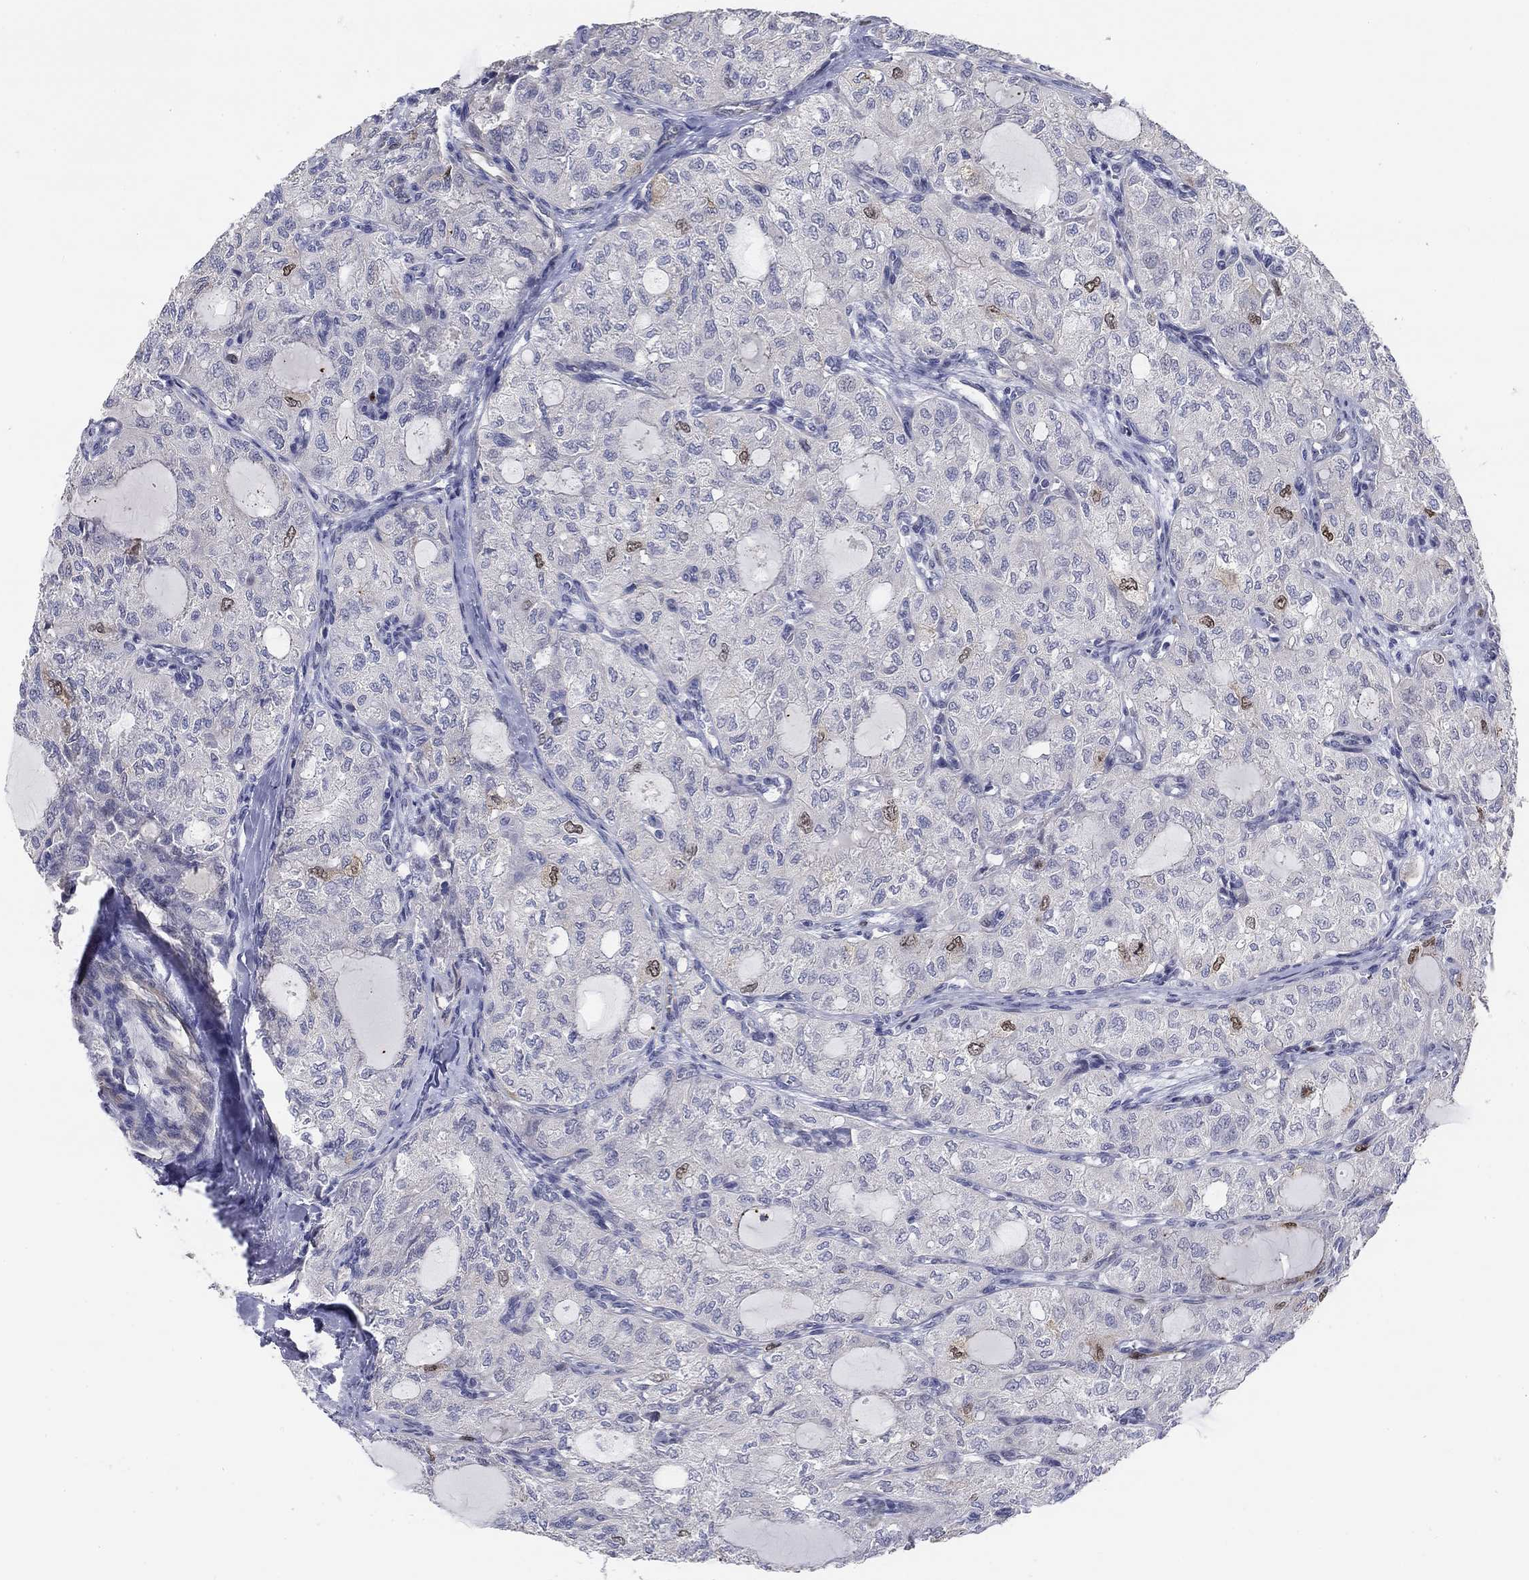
{"staining": {"intensity": "moderate", "quantity": "<25%", "location": "cytoplasmic/membranous,nuclear"}, "tissue": "thyroid cancer", "cell_type": "Tumor cells", "image_type": "cancer", "snomed": [{"axis": "morphology", "description": "Follicular adenoma carcinoma, NOS"}, {"axis": "topography", "description": "Thyroid gland"}], "caption": "Approximately <25% of tumor cells in follicular adenoma carcinoma (thyroid) demonstrate moderate cytoplasmic/membranous and nuclear protein positivity as visualized by brown immunohistochemical staining.", "gene": "PRC1", "patient": {"sex": "male", "age": 75}}